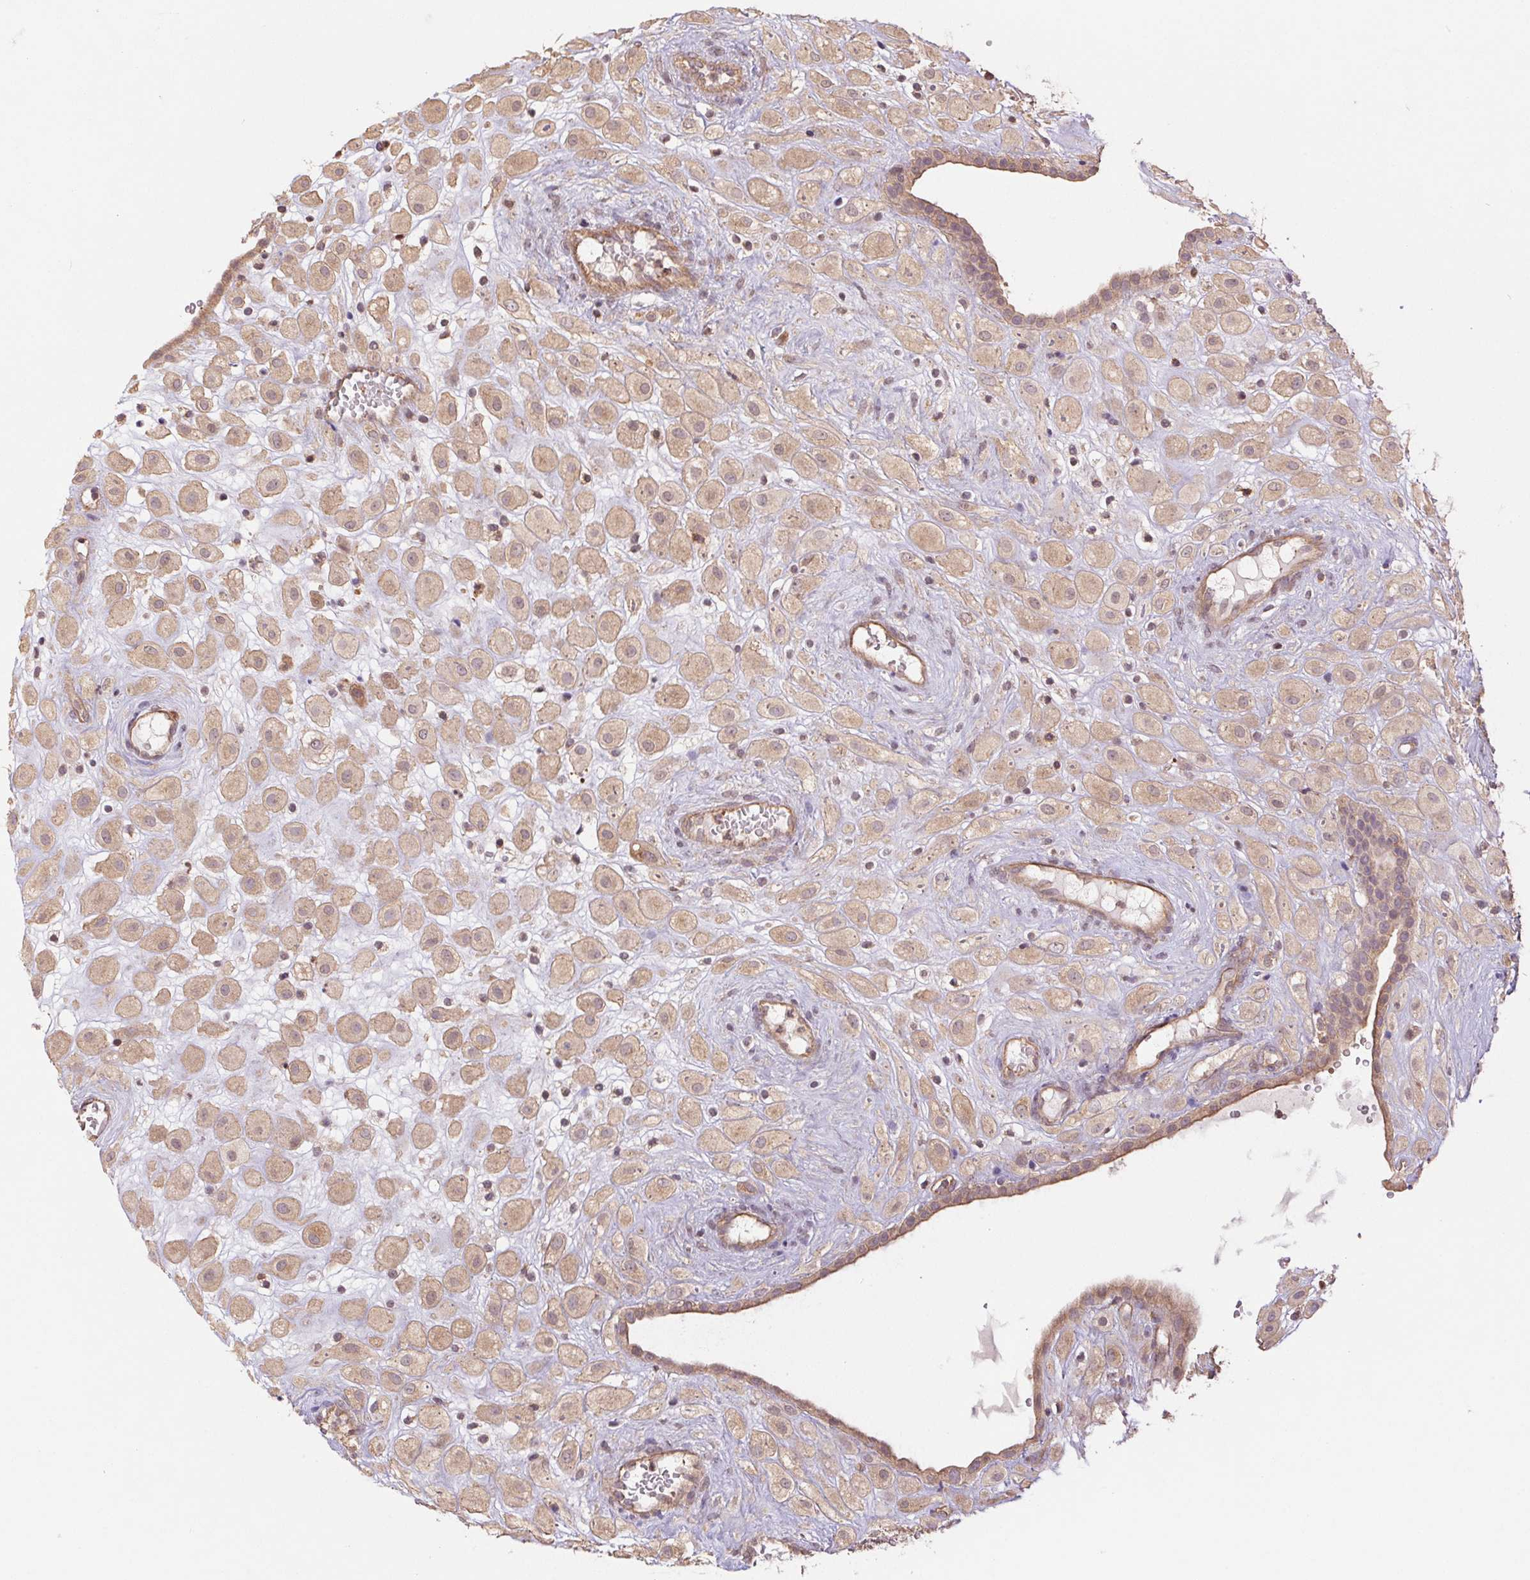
{"staining": {"intensity": "moderate", "quantity": ">75%", "location": "cytoplasmic/membranous"}, "tissue": "placenta", "cell_type": "Decidual cells", "image_type": "normal", "snomed": [{"axis": "morphology", "description": "Normal tissue, NOS"}, {"axis": "topography", "description": "Placenta"}], "caption": "This image displays IHC staining of unremarkable human placenta, with medium moderate cytoplasmic/membranous expression in about >75% of decidual cells.", "gene": "TUBA1A", "patient": {"sex": "female", "age": 24}}